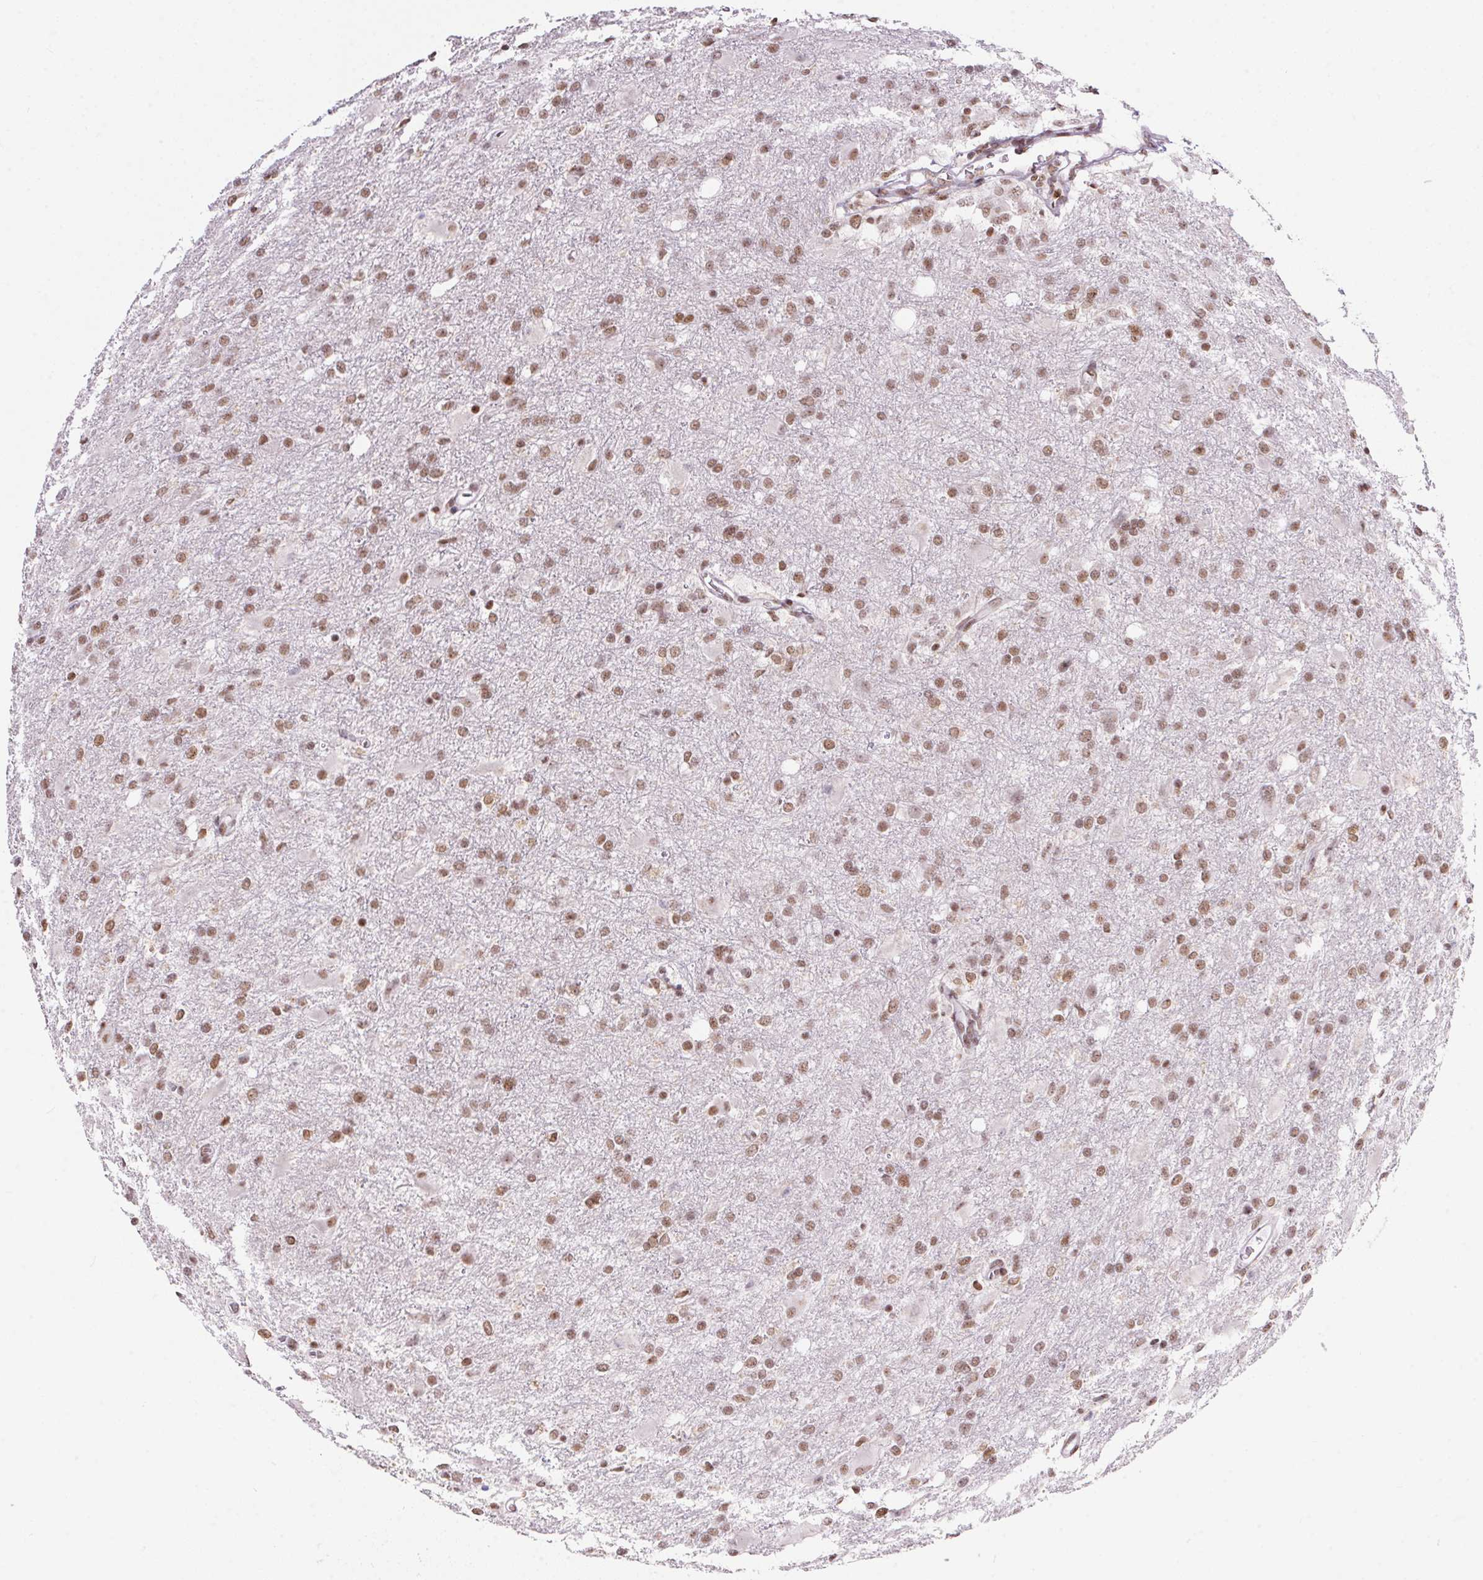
{"staining": {"intensity": "moderate", "quantity": ">75%", "location": "nuclear"}, "tissue": "glioma", "cell_type": "Tumor cells", "image_type": "cancer", "snomed": [{"axis": "morphology", "description": "Glioma, malignant, High grade"}, {"axis": "topography", "description": "Brain"}], "caption": "Immunohistochemical staining of human high-grade glioma (malignant) shows medium levels of moderate nuclear expression in about >75% of tumor cells.", "gene": "NFE2L1", "patient": {"sex": "male", "age": 68}}